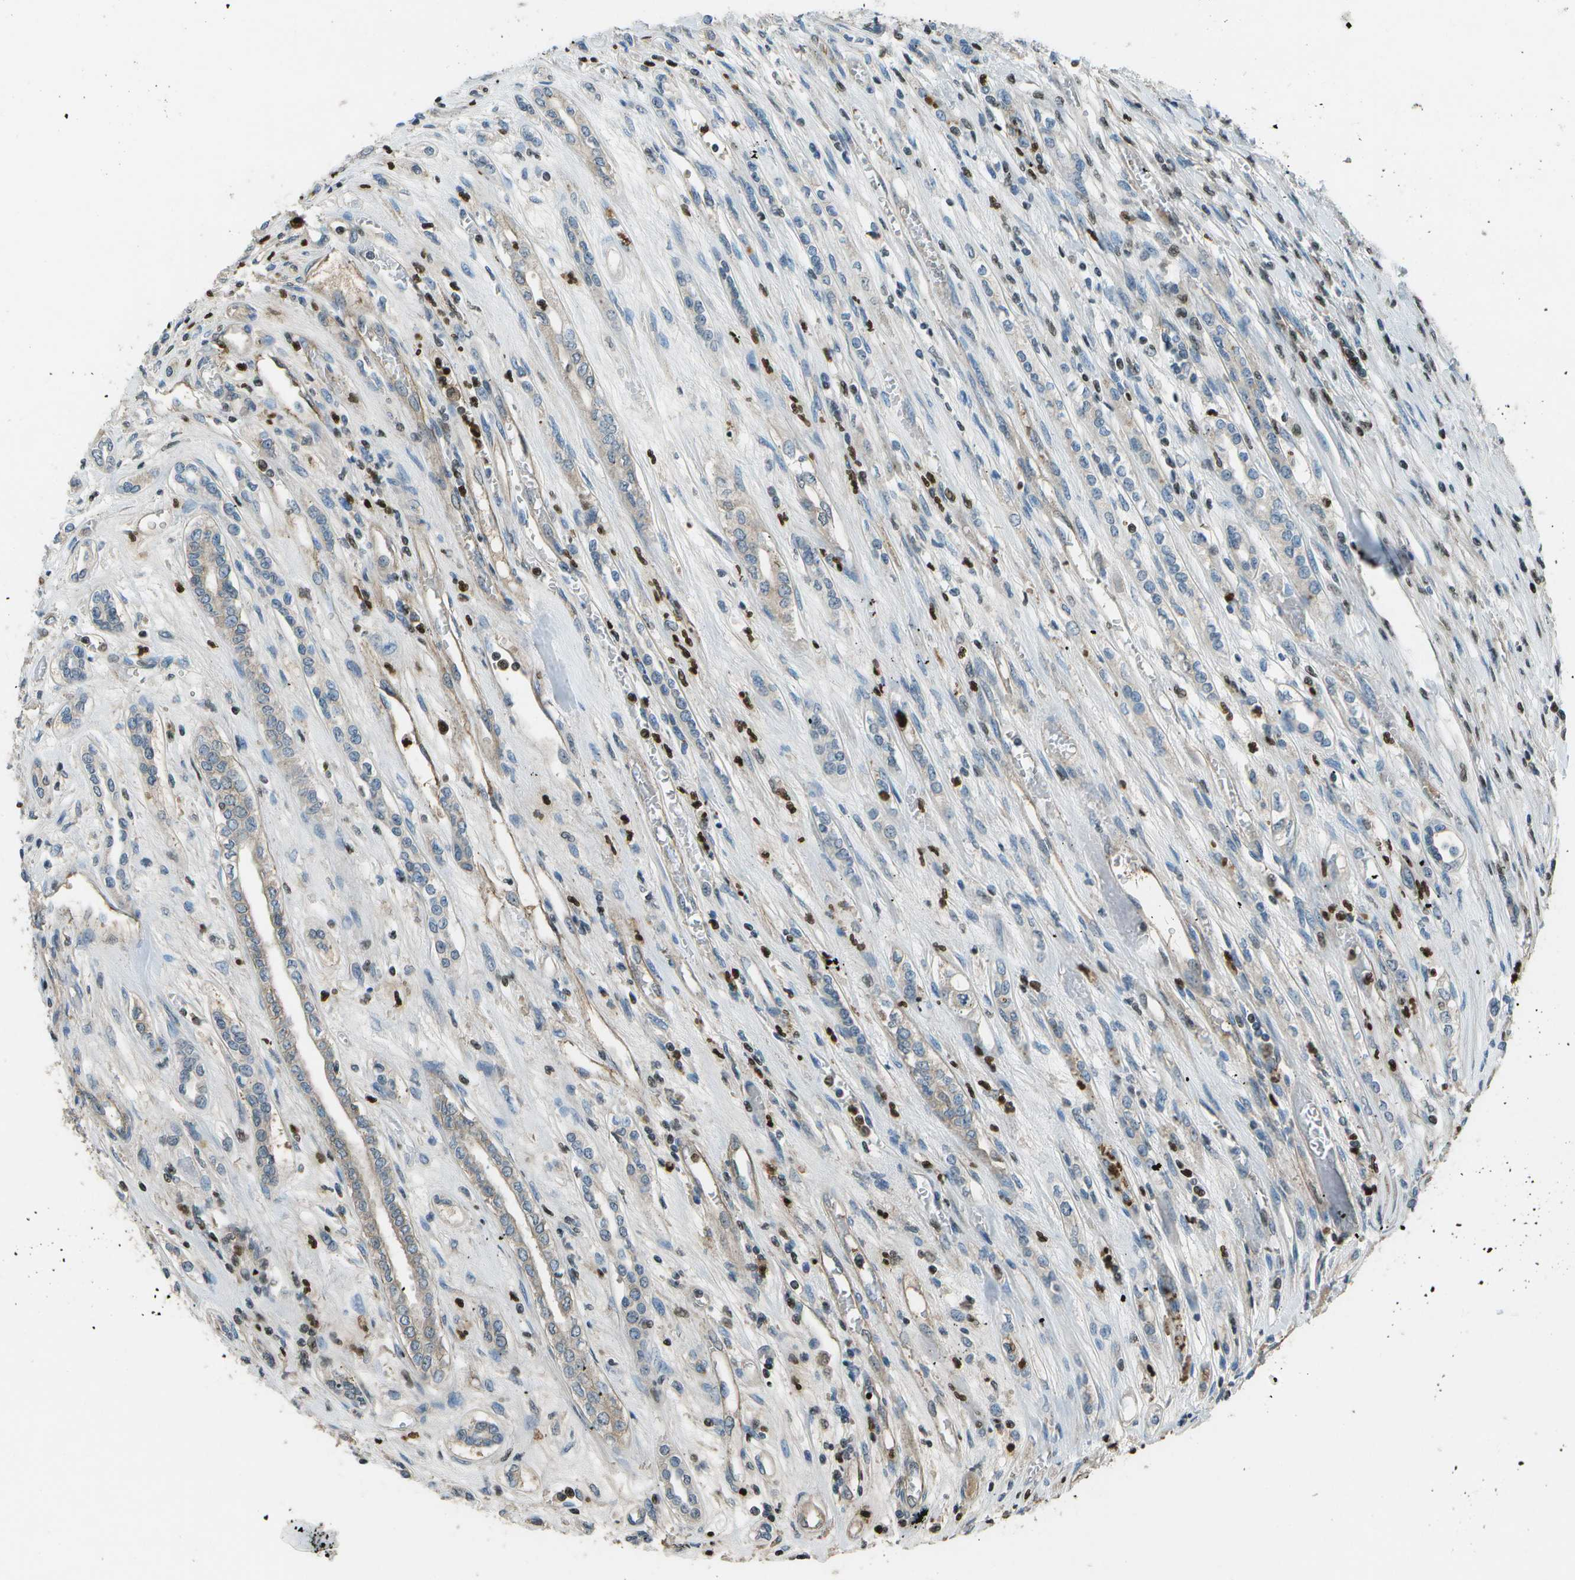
{"staining": {"intensity": "negative", "quantity": "none", "location": "none"}, "tissue": "renal cancer", "cell_type": "Tumor cells", "image_type": "cancer", "snomed": [{"axis": "morphology", "description": "Adenocarcinoma, NOS"}, {"axis": "topography", "description": "Kidney"}], "caption": "The photomicrograph exhibits no significant positivity in tumor cells of renal adenocarcinoma.", "gene": "PDLIM1", "patient": {"sex": "female", "age": 54}}